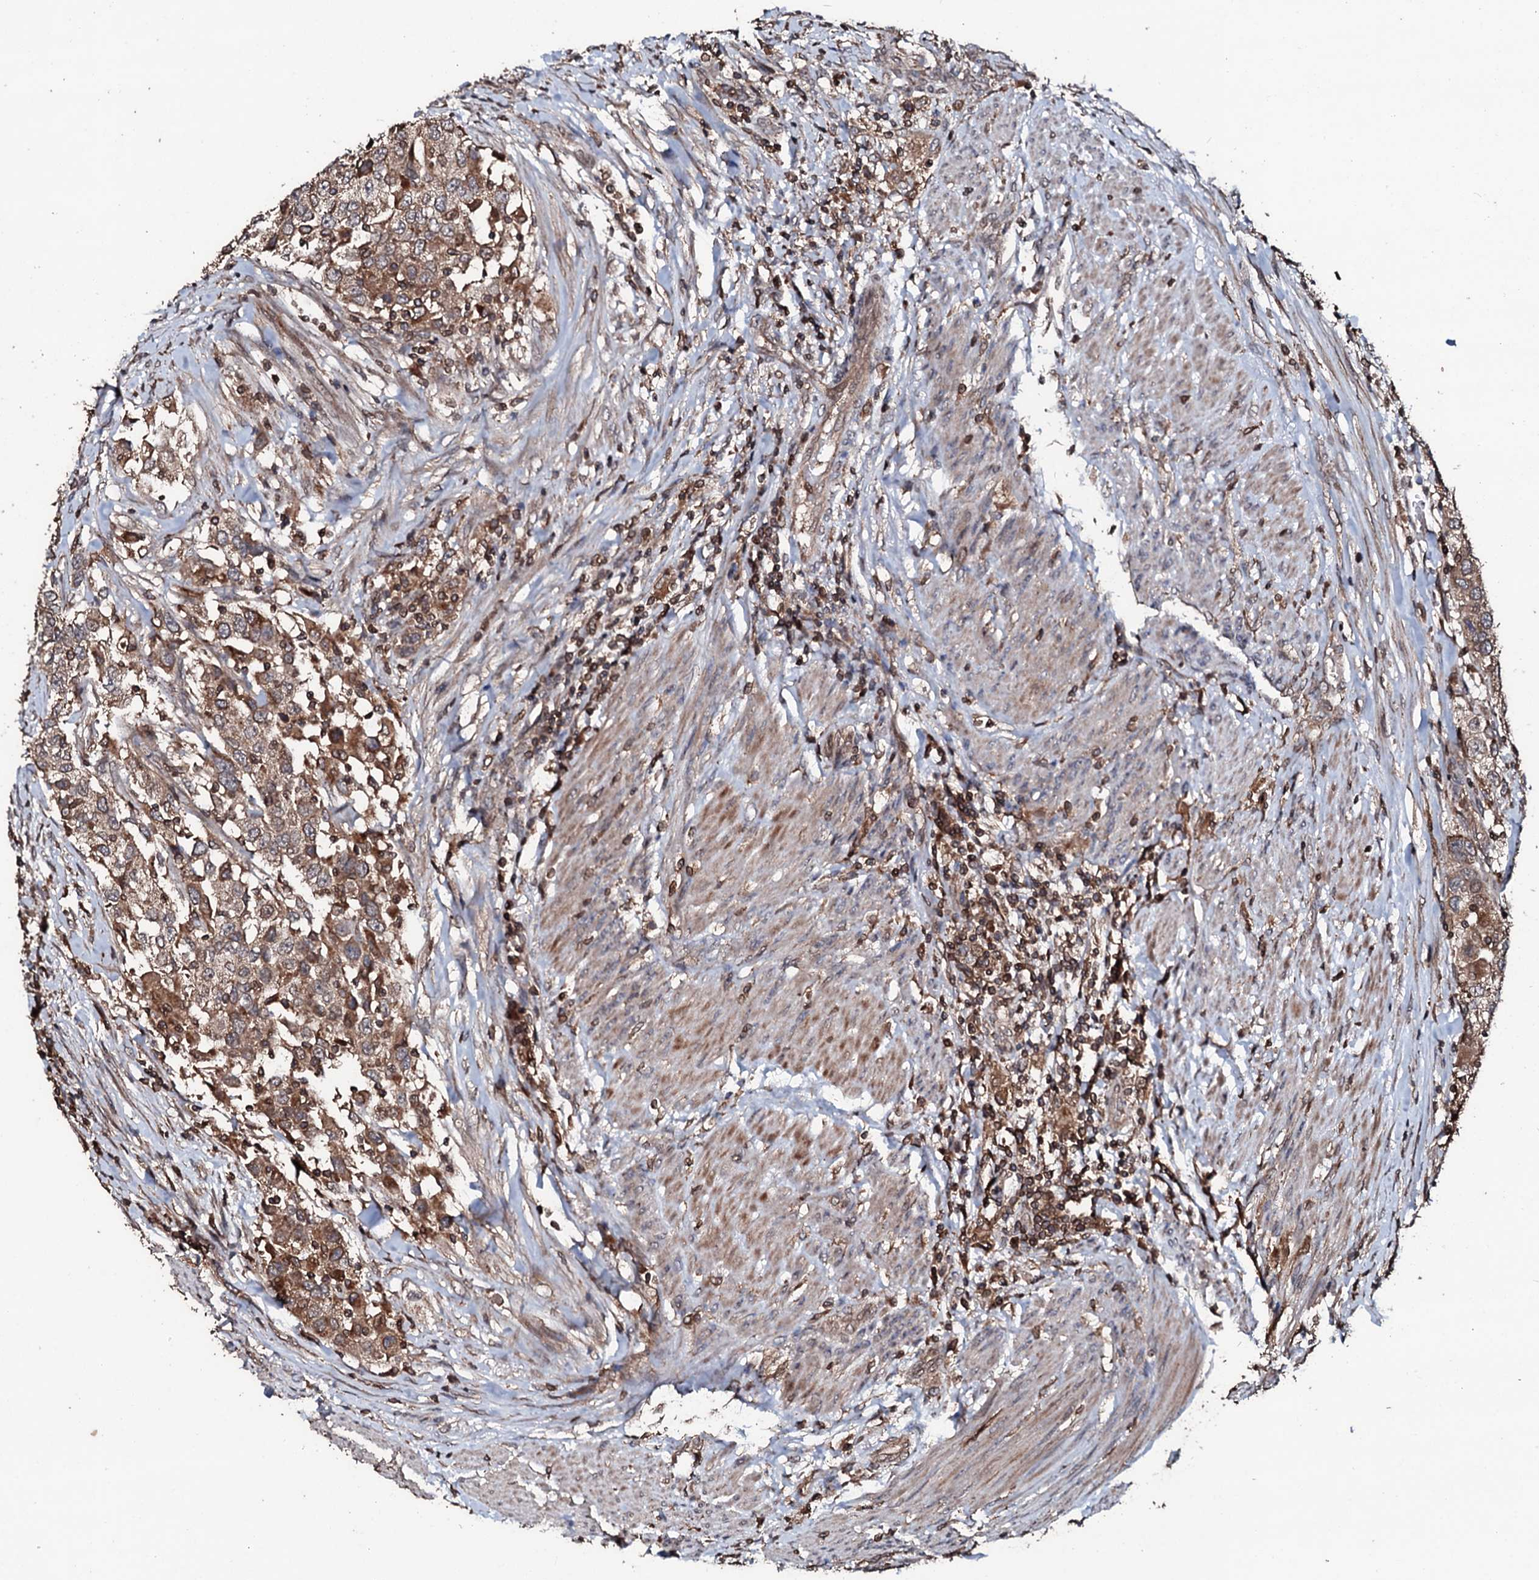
{"staining": {"intensity": "moderate", "quantity": ">75%", "location": "cytoplasmic/membranous"}, "tissue": "urothelial cancer", "cell_type": "Tumor cells", "image_type": "cancer", "snomed": [{"axis": "morphology", "description": "Urothelial carcinoma, High grade"}, {"axis": "topography", "description": "Urinary bladder"}], "caption": "A micrograph of urothelial cancer stained for a protein exhibits moderate cytoplasmic/membranous brown staining in tumor cells.", "gene": "SDHAF2", "patient": {"sex": "female", "age": 80}}